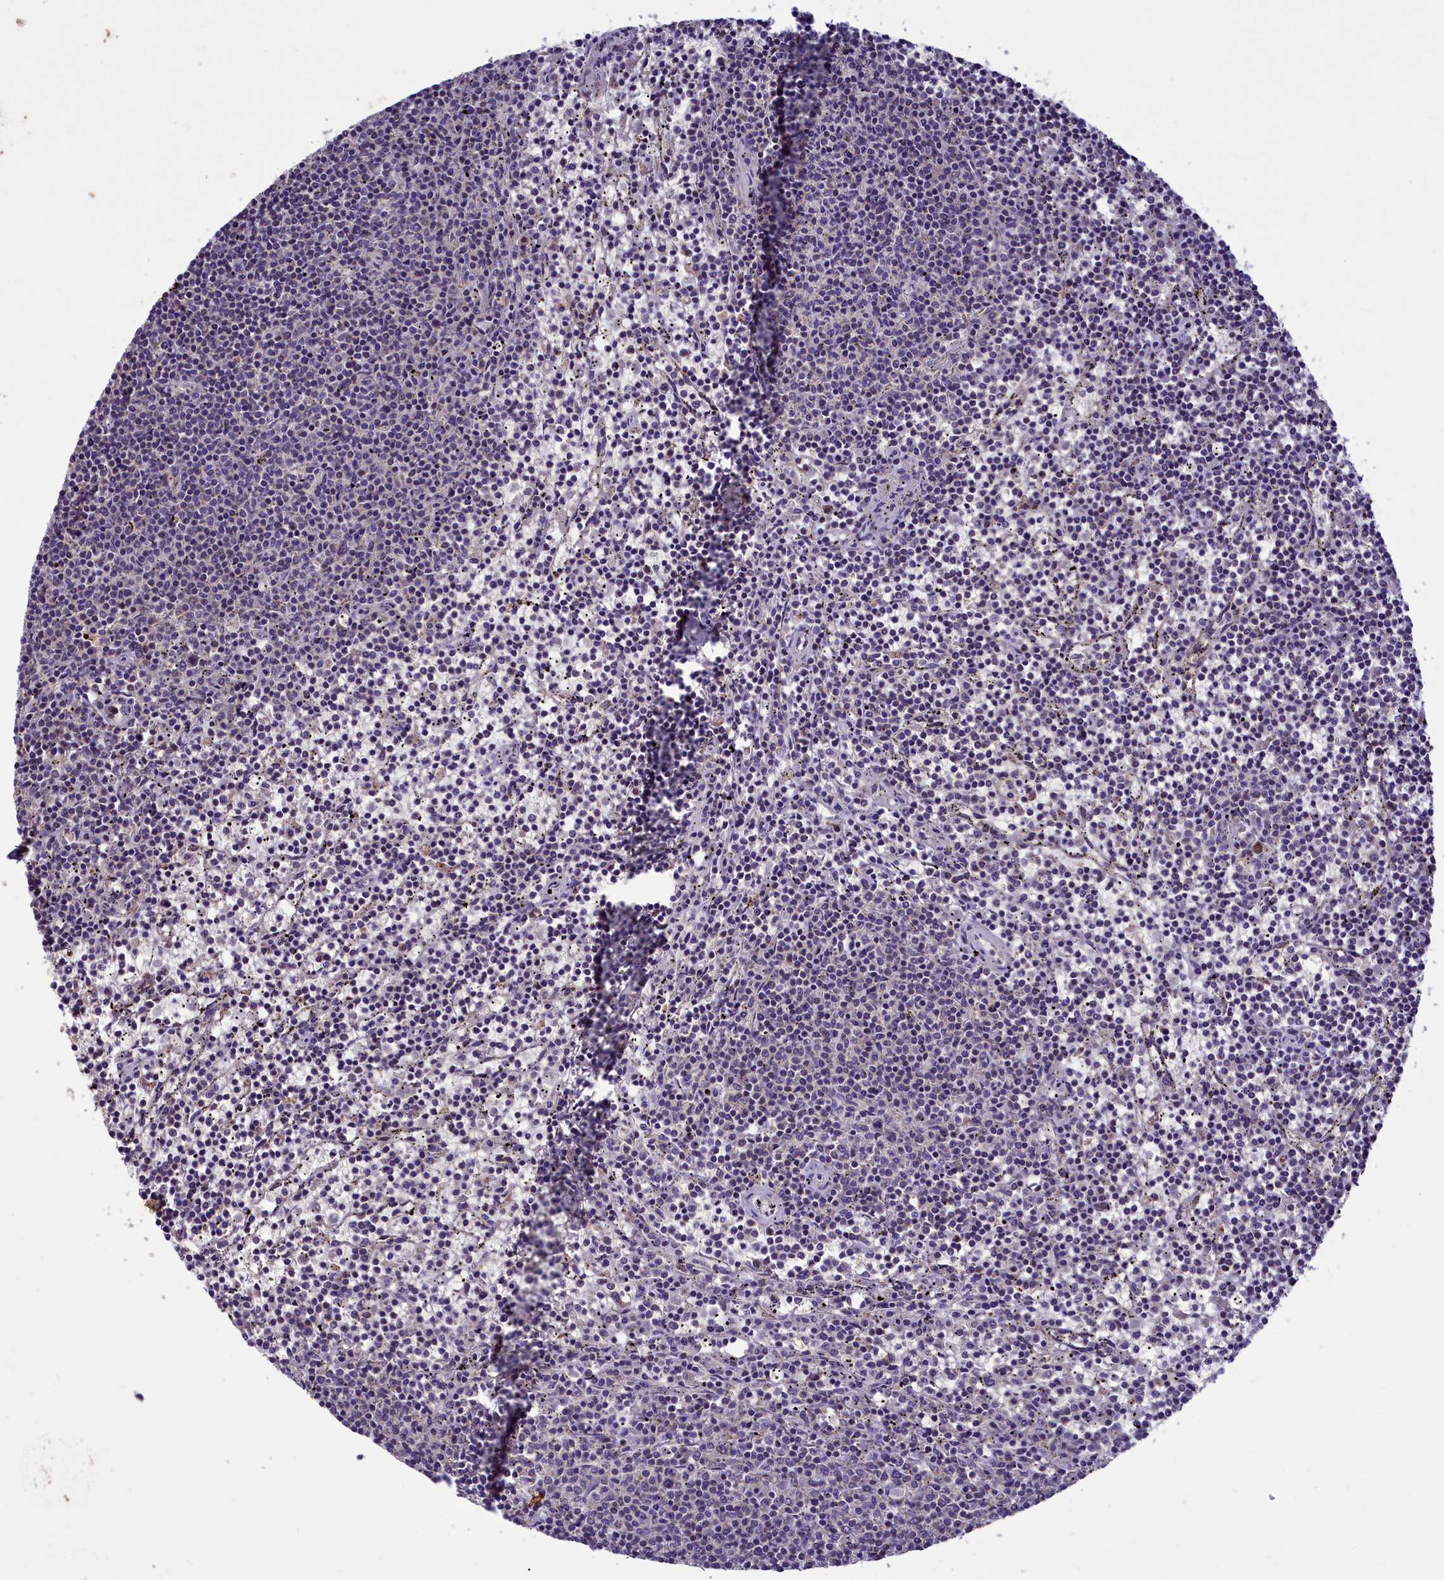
{"staining": {"intensity": "negative", "quantity": "none", "location": "none"}, "tissue": "lymphoma", "cell_type": "Tumor cells", "image_type": "cancer", "snomed": [{"axis": "morphology", "description": "Malignant lymphoma, non-Hodgkin's type, Low grade"}, {"axis": "topography", "description": "Spleen"}], "caption": "An immunohistochemistry (IHC) photomicrograph of low-grade malignant lymphoma, non-Hodgkin's type is shown. There is no staining in tumor cells of low-grade malignant lymphoma, non-Hodgkin's type. Brightfield microscopy of immunohistochemistry (IHC) stained with DAB (3,3'-diaminobenzidine) (brown) and hematoxylin (blue), captured at high magnification.", "gene": "ACAD8", "patient": {"sex": "female", "age": 50}}